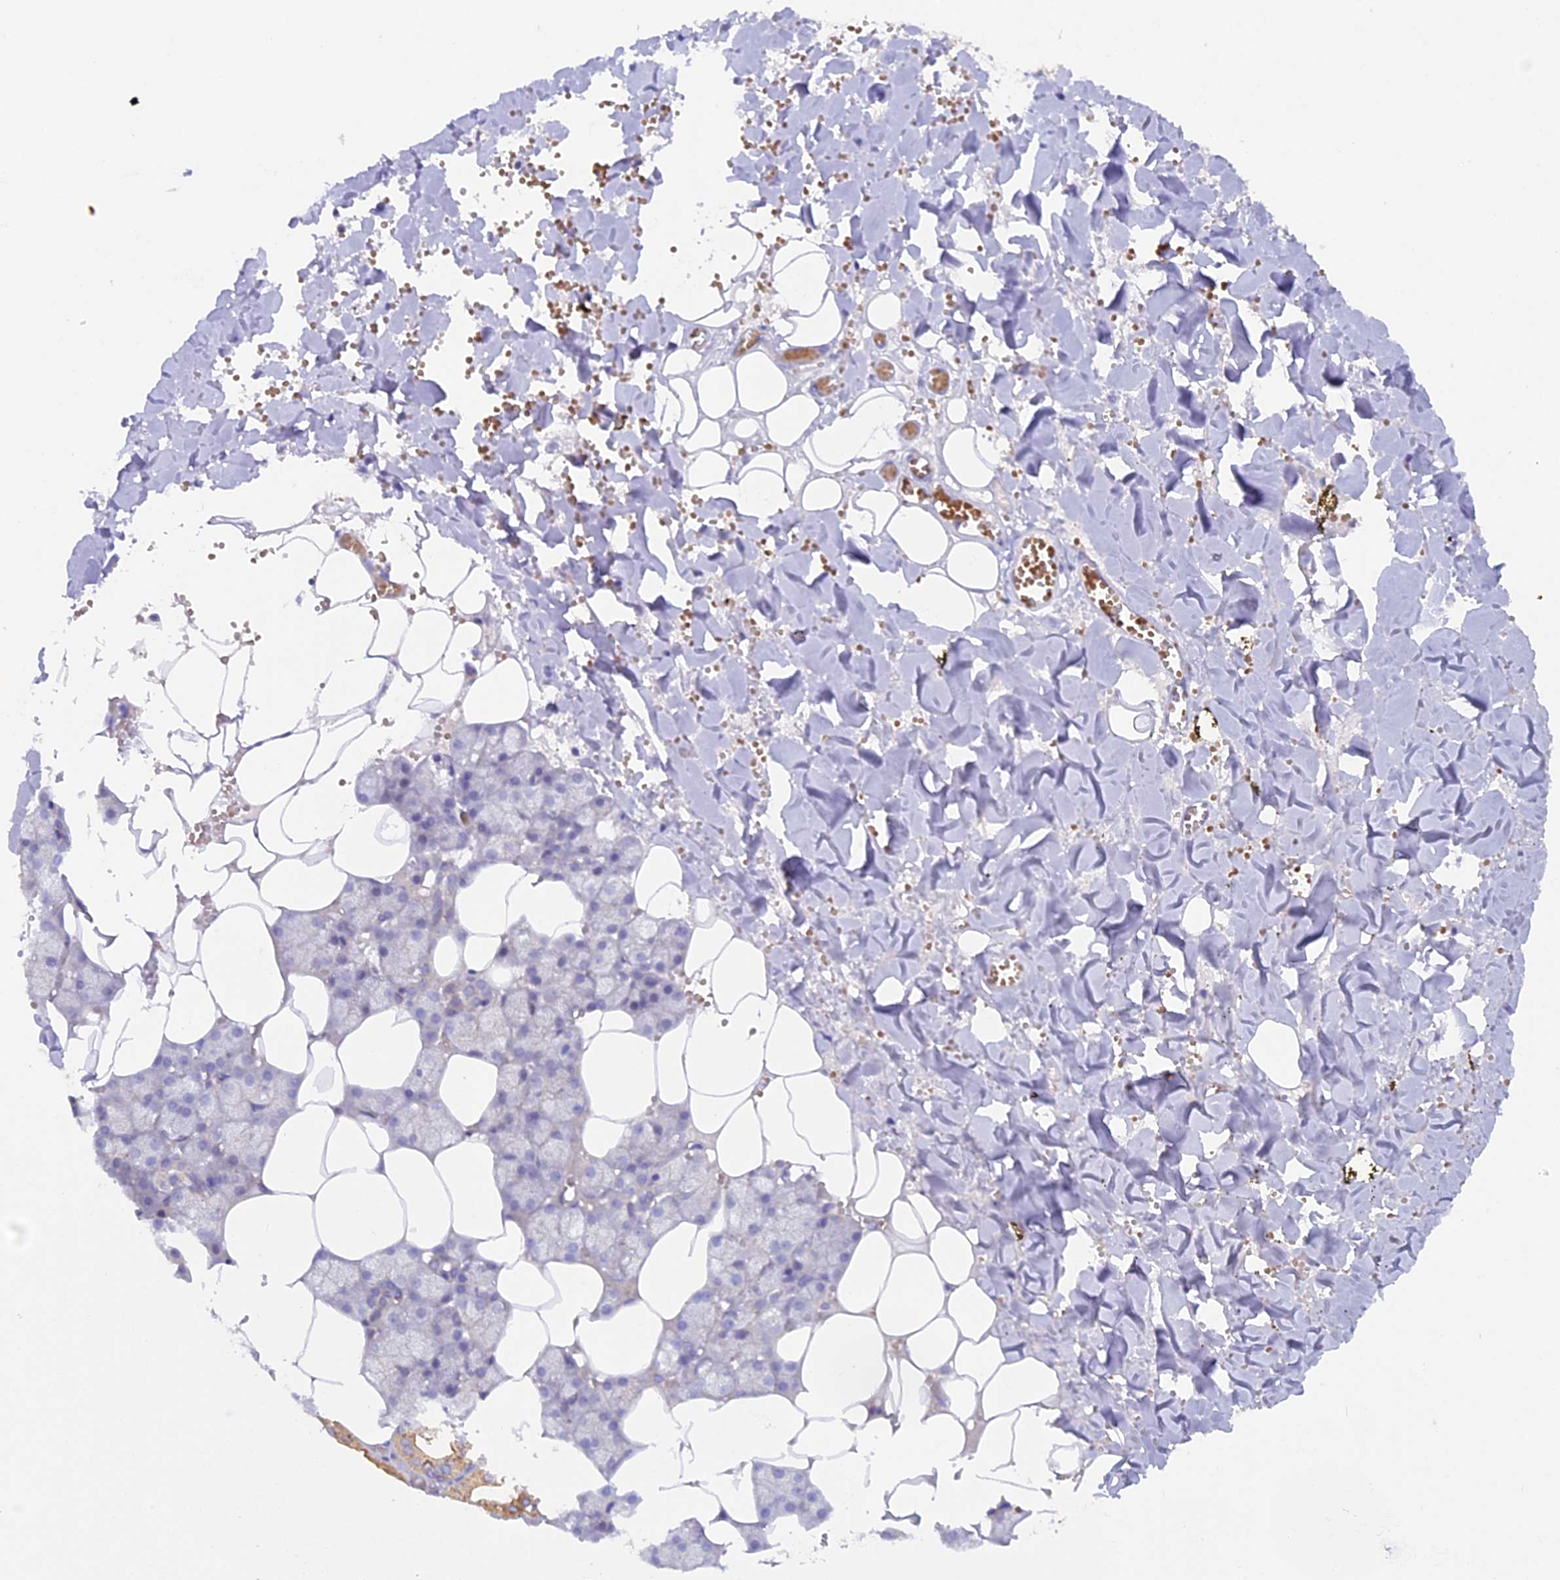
{"staining": {"intensity": "moderate", "quantity": "<25%", "location": "cytoplasmic/membranous"}, "tissue": "salivary gland", "cell_type": "Glandular cells", "image_type": "normal", "snomed": [{"axis": "morphology", "description": "Normal tissue, NOS"}, {"axis": "topography", "description": "Salivary gland"}], "caption": "Immunohistochemistry (IHC) histopathology image of normal human salivary gland stained for a protein (brown), which exhibits low levels of moderate cytoplasmic/membranous staining in about <25% of glandular cells.", "gene": "DUS3L", "patient": {"sex": "male", "age": 62}}